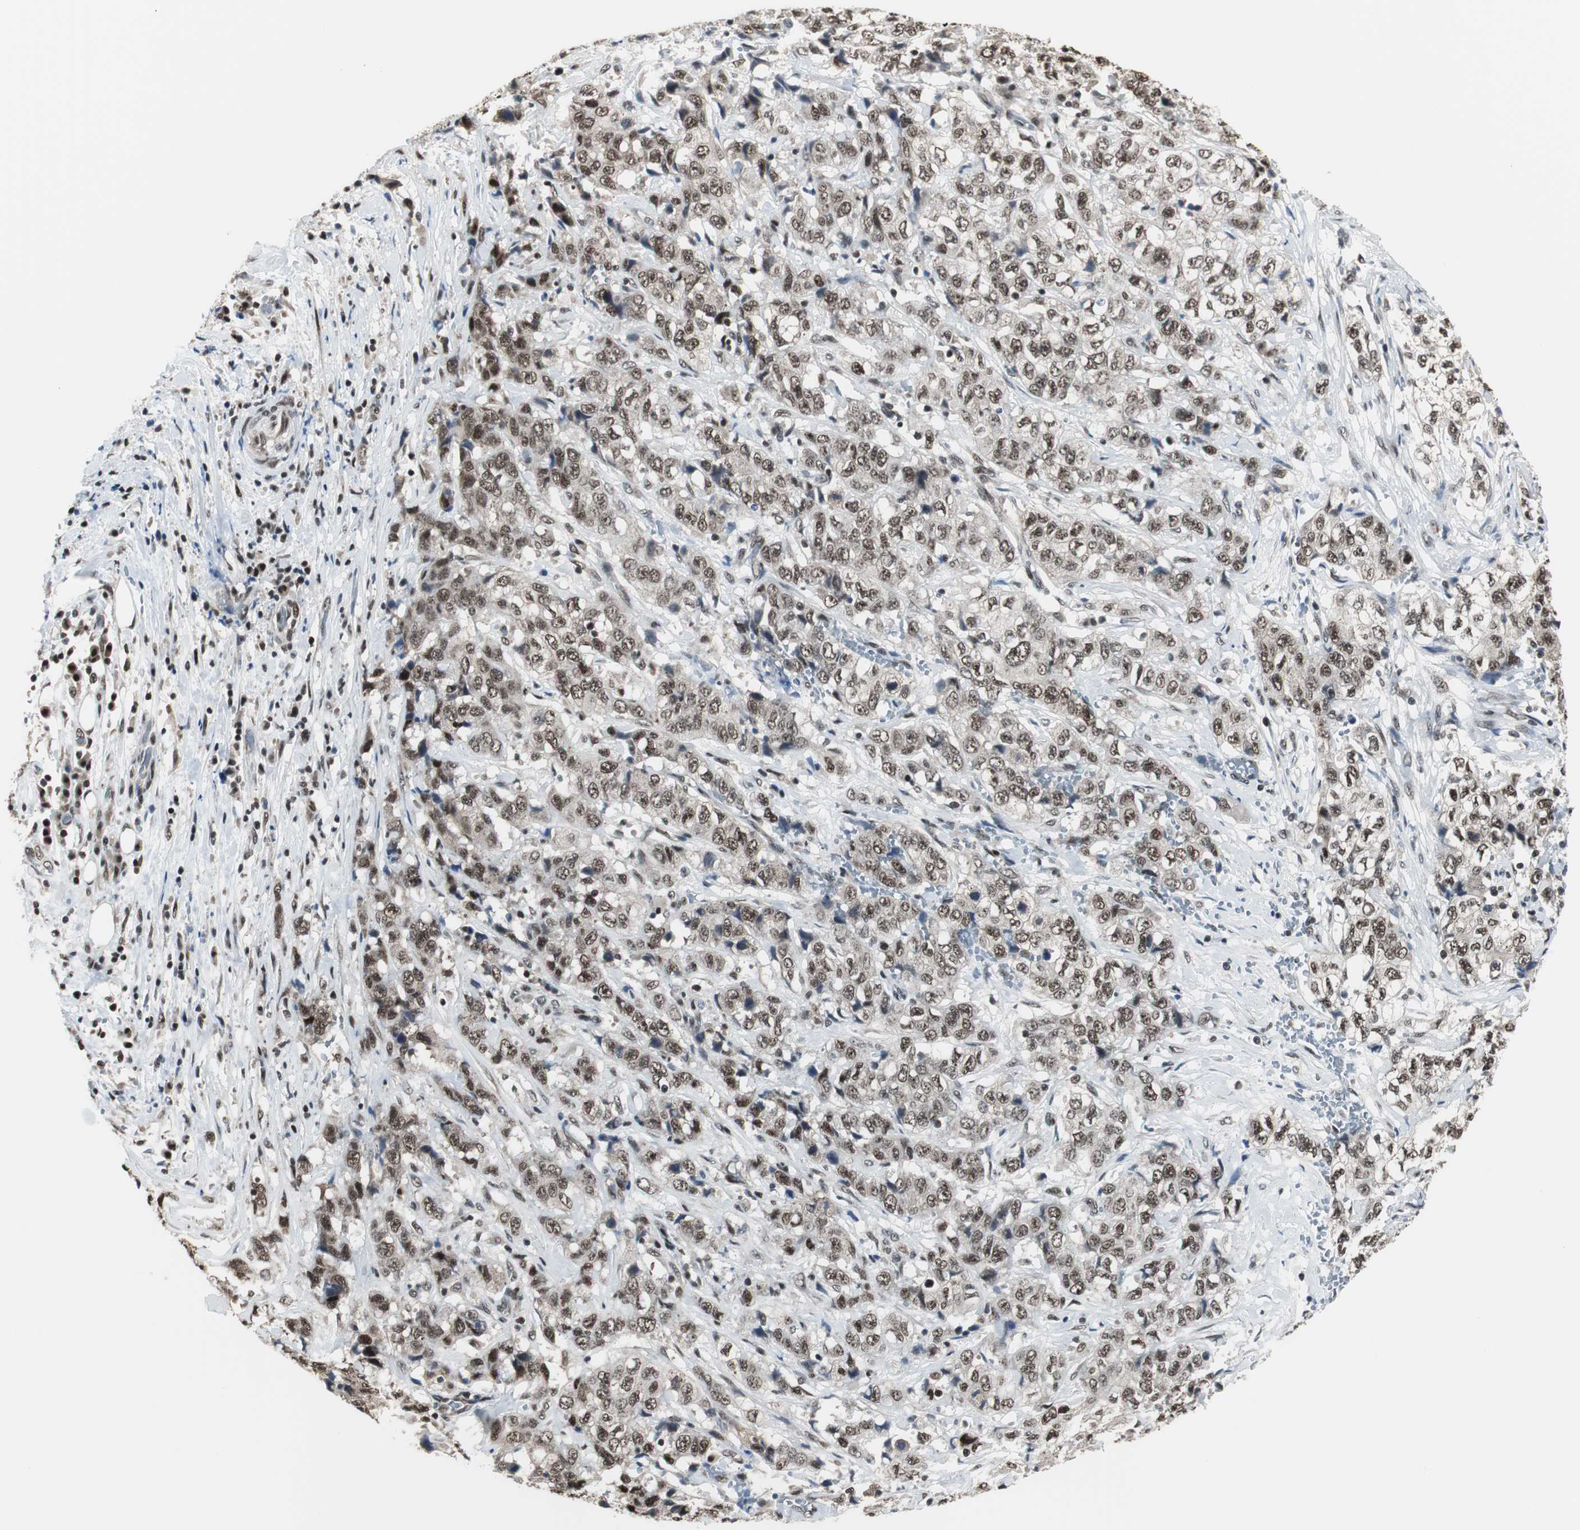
{"staining": {"intensity": "strong", "quantity": ">75%", "location": "nuclear"}, "tissue": "stomach cancer", "cell_type": "Tumor cells", "image_type": "cancer", "snomed": [{"axis": "morphology", "description": "Adenocarcinoma, NOS"}, {"axis": "topography", "description": "Stomach"}], "caption": "High-power microscopy captured an IHC image of stomach cancer (adenocarcinoma), revealing strong nuclear staining in approximately >75% of tumor cells.", "gene": "CDK9", "patient": {"sex": "male", "age": 48}}